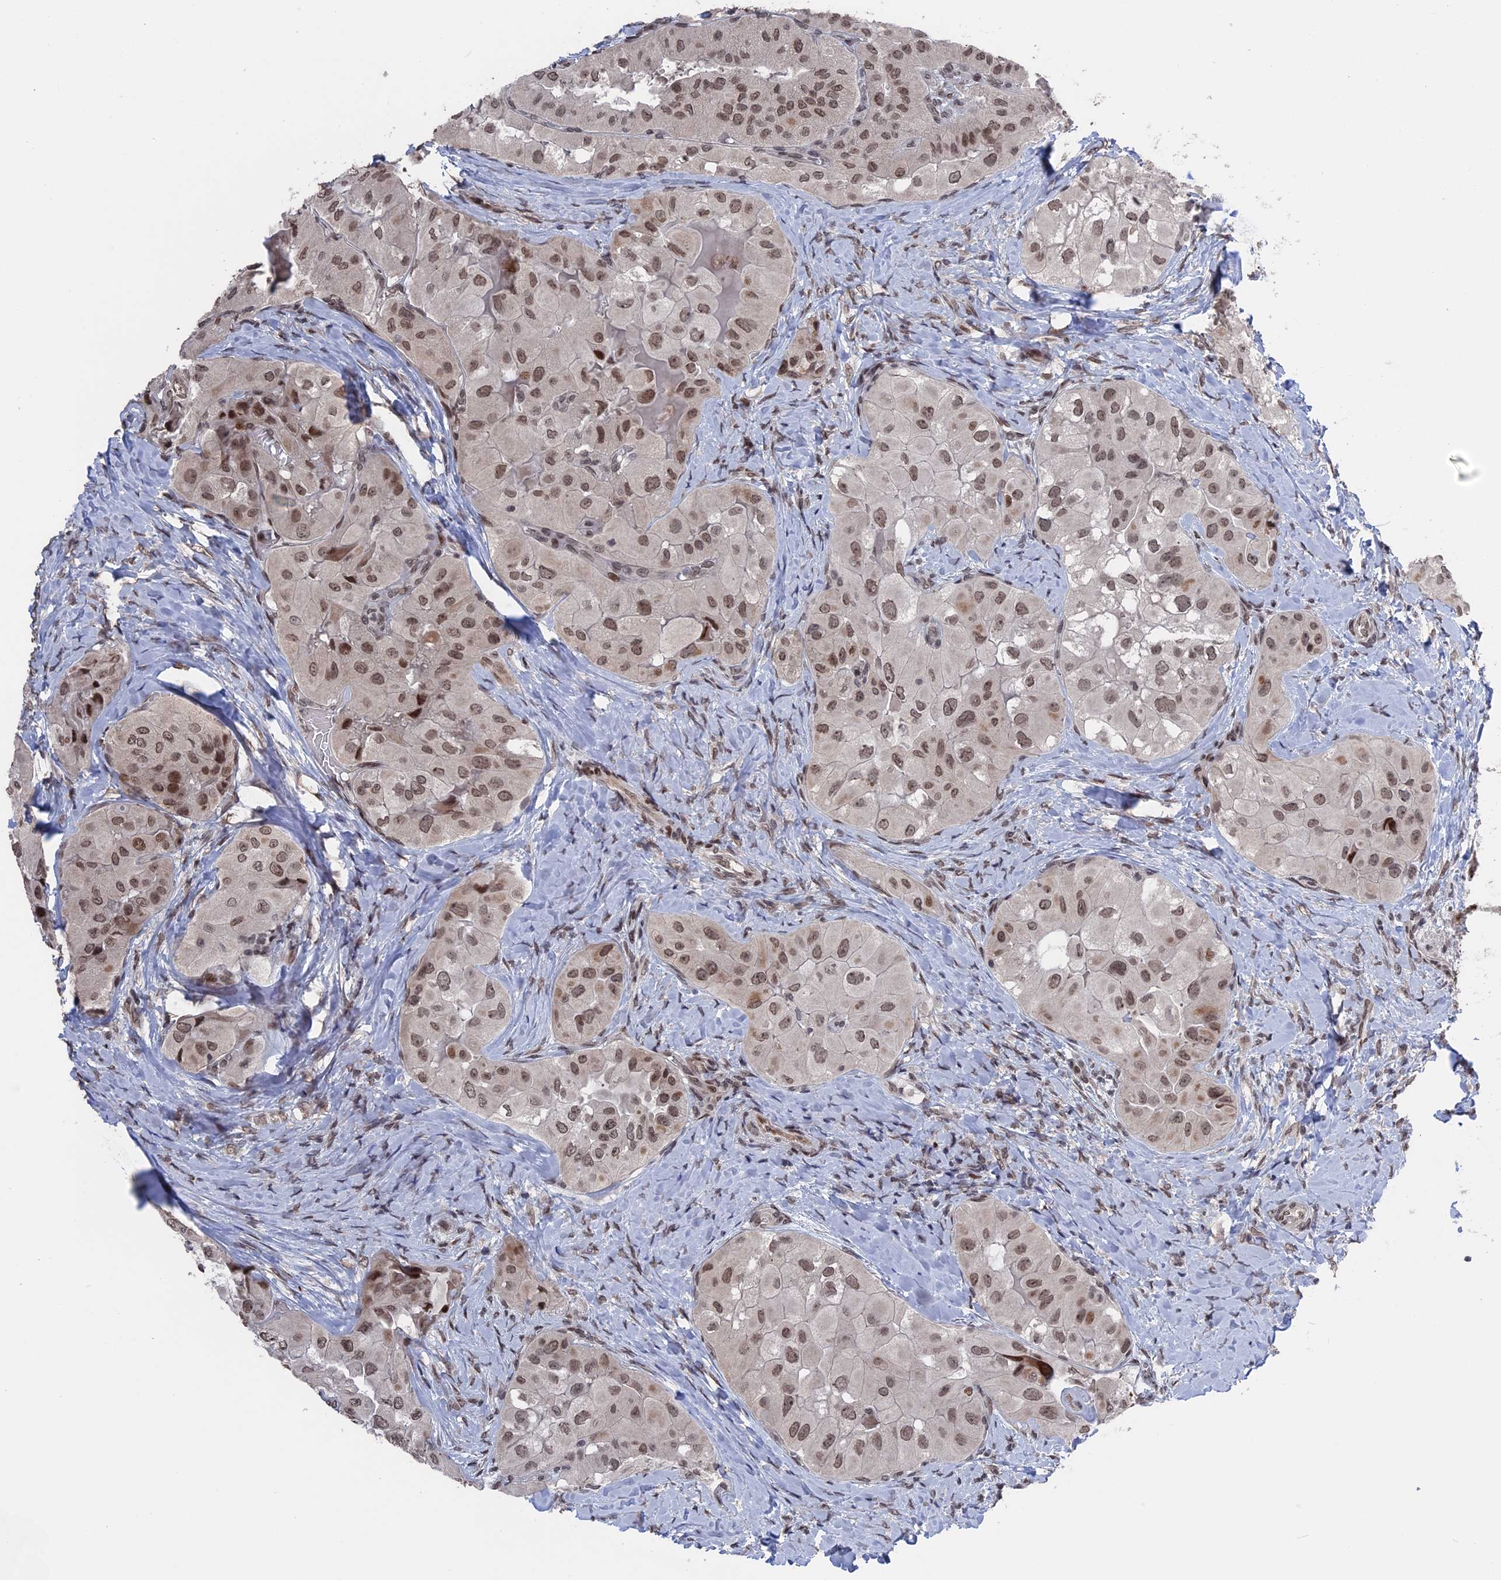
{"staining": {"intensity": "moderate", "quantity": ">75%", "location": "nuclear"}, "tissue": "thyroid cancer", "cell_type": "Tumor cells", "image_type": "cancer", "snomed": [{"axis": "morphology", "description": "Normal tissue, NOS"}, {"axis": "morphology", "description": "Papillary adenocarcinoma, NOS"}, {"axis": "topography", "description": "Thyroid gland"}], "caption": "An immunohistochemistry micrograph of neoplastic tissue is shown. Protein staining in brown highlights moderate nuclear positivity in thyroid cancer (papillary adenocarcinoma) within tumor cells.", "gene": "NR2C2AP", "patient": {"sex": "female", "age": 59}}